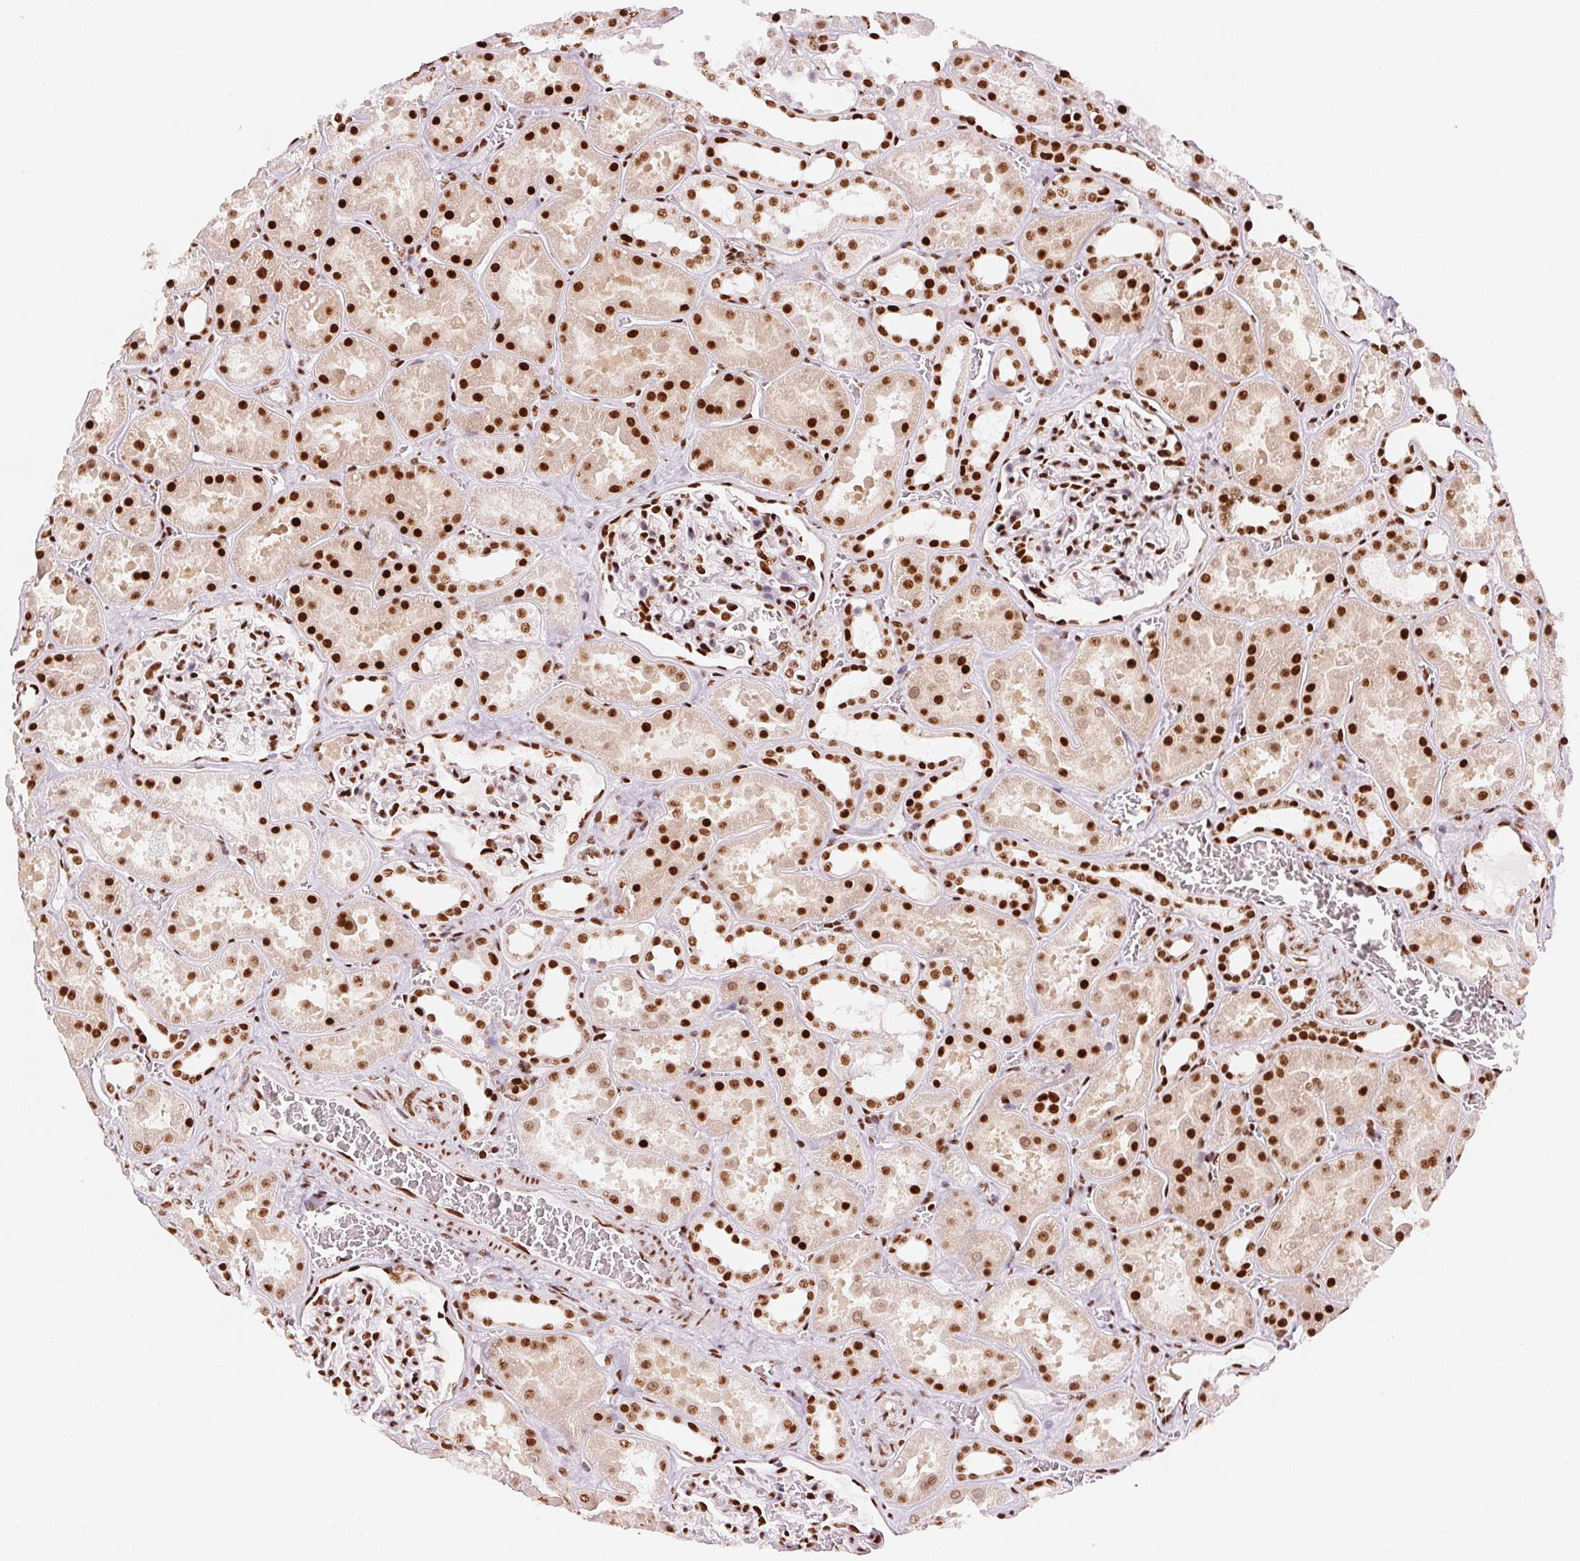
{"staining": {"intensity": "strong", "quantity": "25%-75%", "location": "nuclear"}, "tissue": "kidney", "cell_type": "Cells in glomeruli", "image_type": "normal", "snomed": [{"axis": "morphology", "description": "Normal tissue, NOS"}, {"axis": "topography", "description": "Kidney"}], "caption": "The immunohistochemical stain labels strong nuclear positivity in cells in glomeruli of normal kidney. Ihc stains the protein of interest in brown and the nuclei are stained blue.", "gene": "NXF1", "patient": {"sex": "female", "age": 41}}